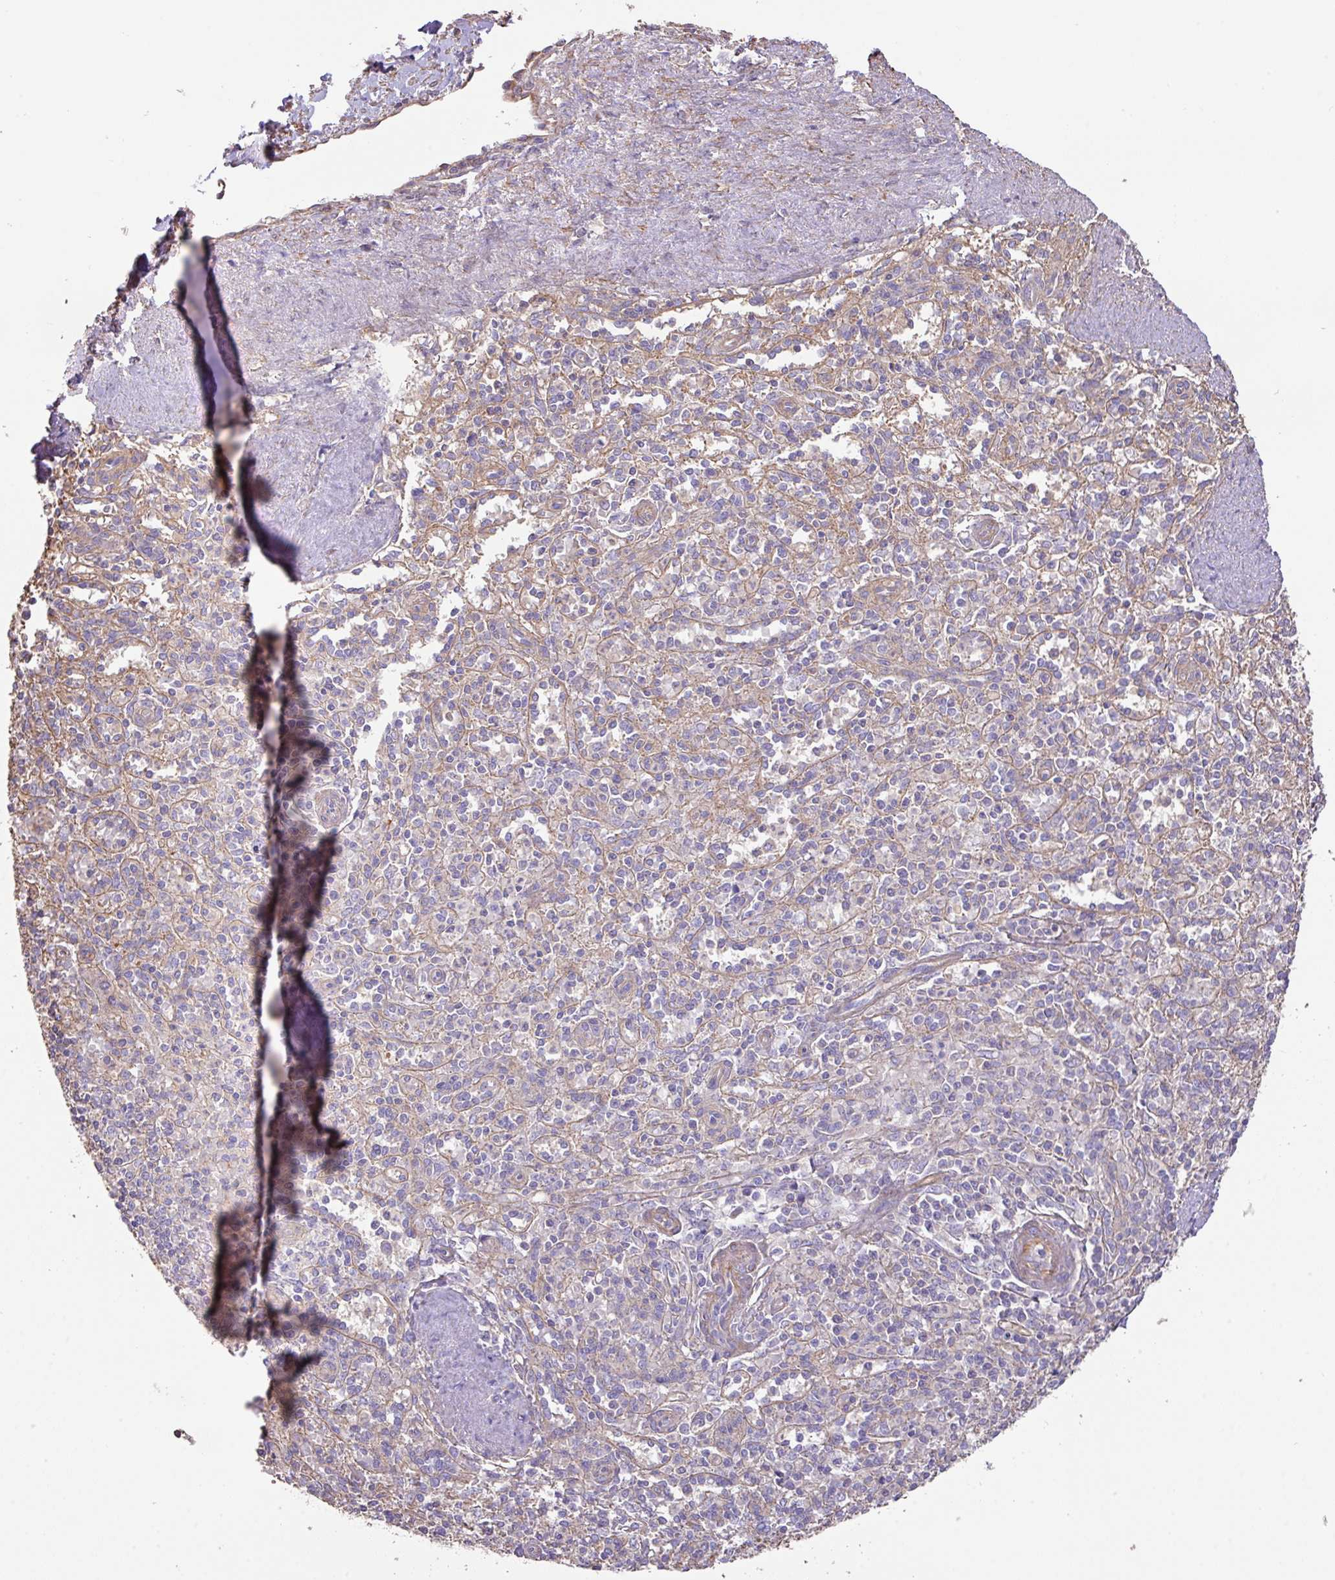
{"staining": {"intensity": "negative", "quantity": "none", "location": "none"}, "tissue": "spleen", "cell_type": "Cells in red pulp", "image_type": "normal", "snomed": [{"axis": "morphology", "description": "Normal tissue, NOS"}, {"axis": "topography", "description": "Spleen"}], "caption": "Immunohistochemistry (IHC) of benign spleen reveals no expression in cells in red pulp.", "gene": "CALML4", "patient": {"sex": "female", "age": 70}}